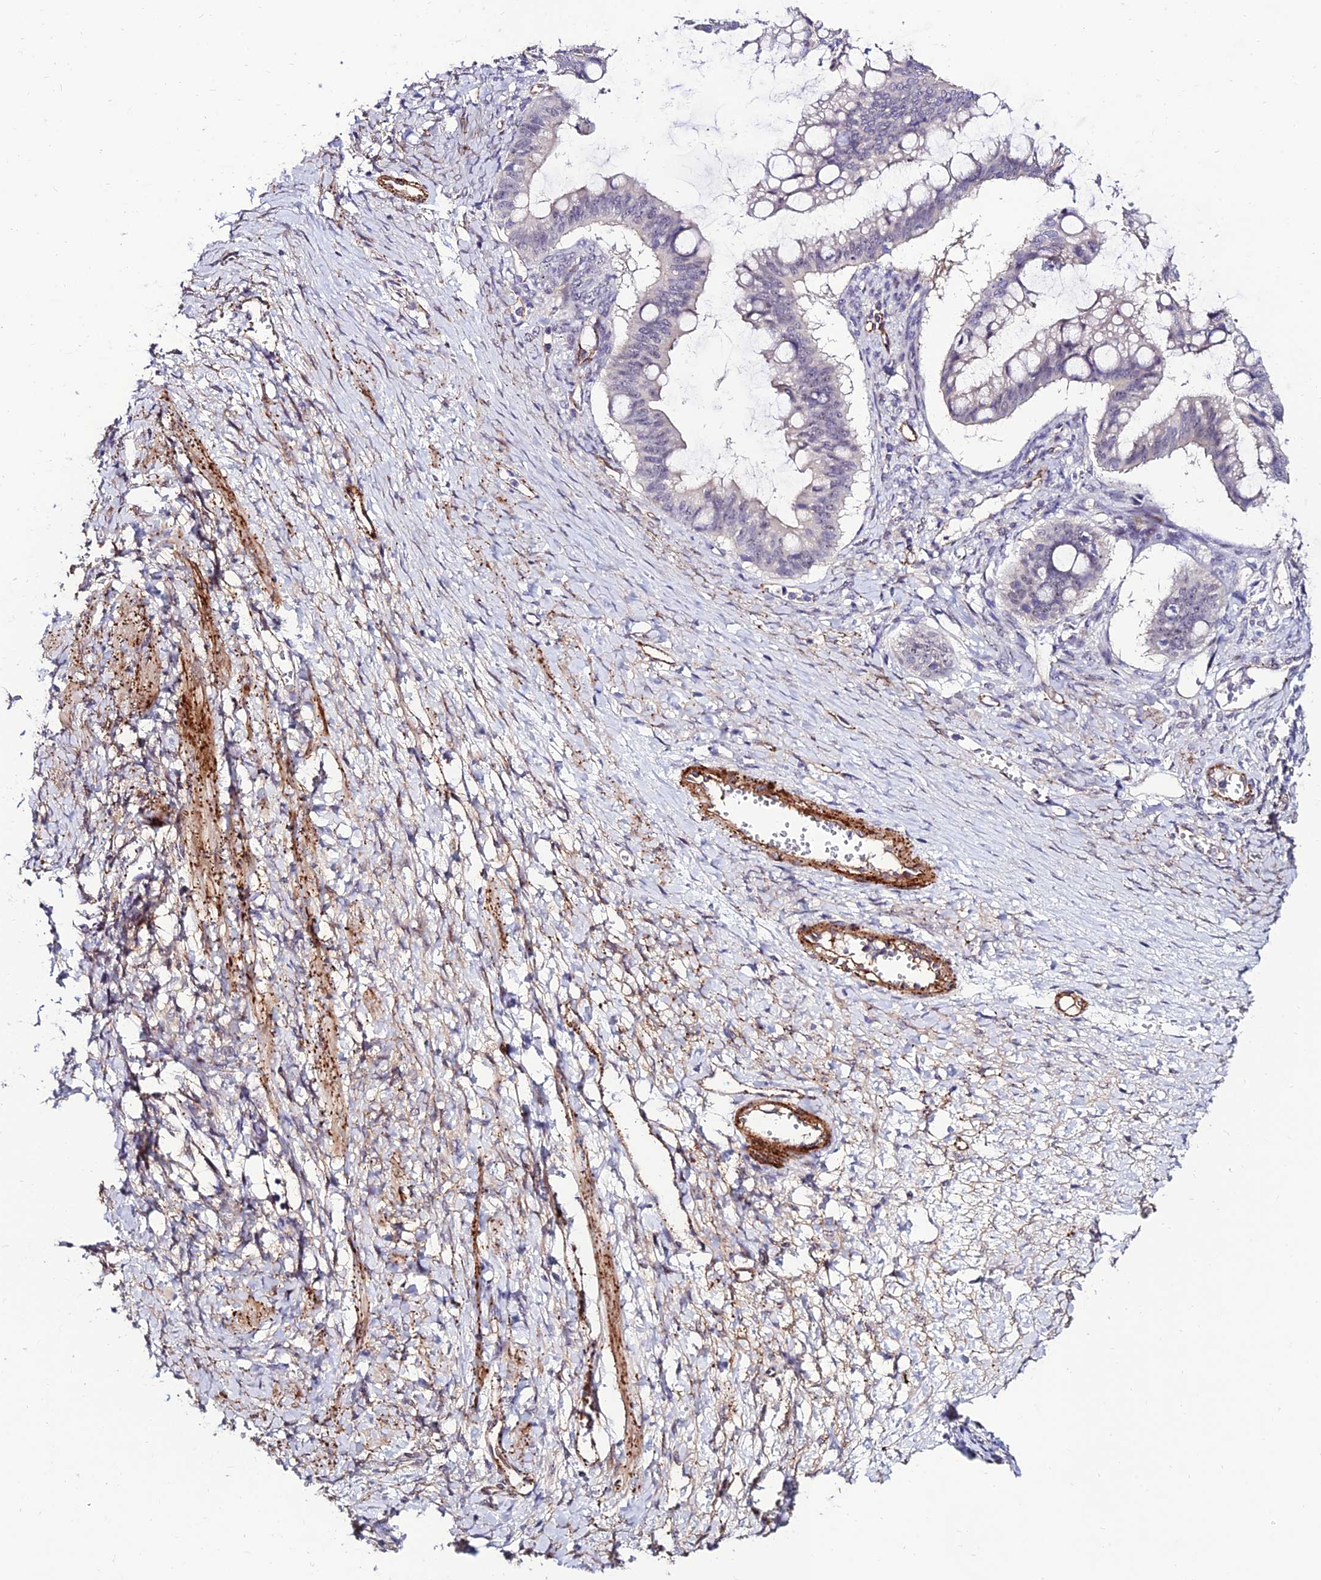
{"staining": {"intensity": "negative", "quantity": "none", "location": "none"}, "tissue": "ovarian cancer", "cell_type": "Tumor cells", "image_type": "cancer", "snomed": [{"axis": "morphology", "description": "Cystadenocarcinoma, mucinous, NOS"}, {"axis": "topography", "description": "Ovary"}], "caption": "Human ovarian cancer (mucinous cystadenocarcinoma) stained for a protein using immunohistochemistry displays no staining in tumor cells.", "gene": "ALDH3B2", "patient": {"sex": "female", "age": 73}}